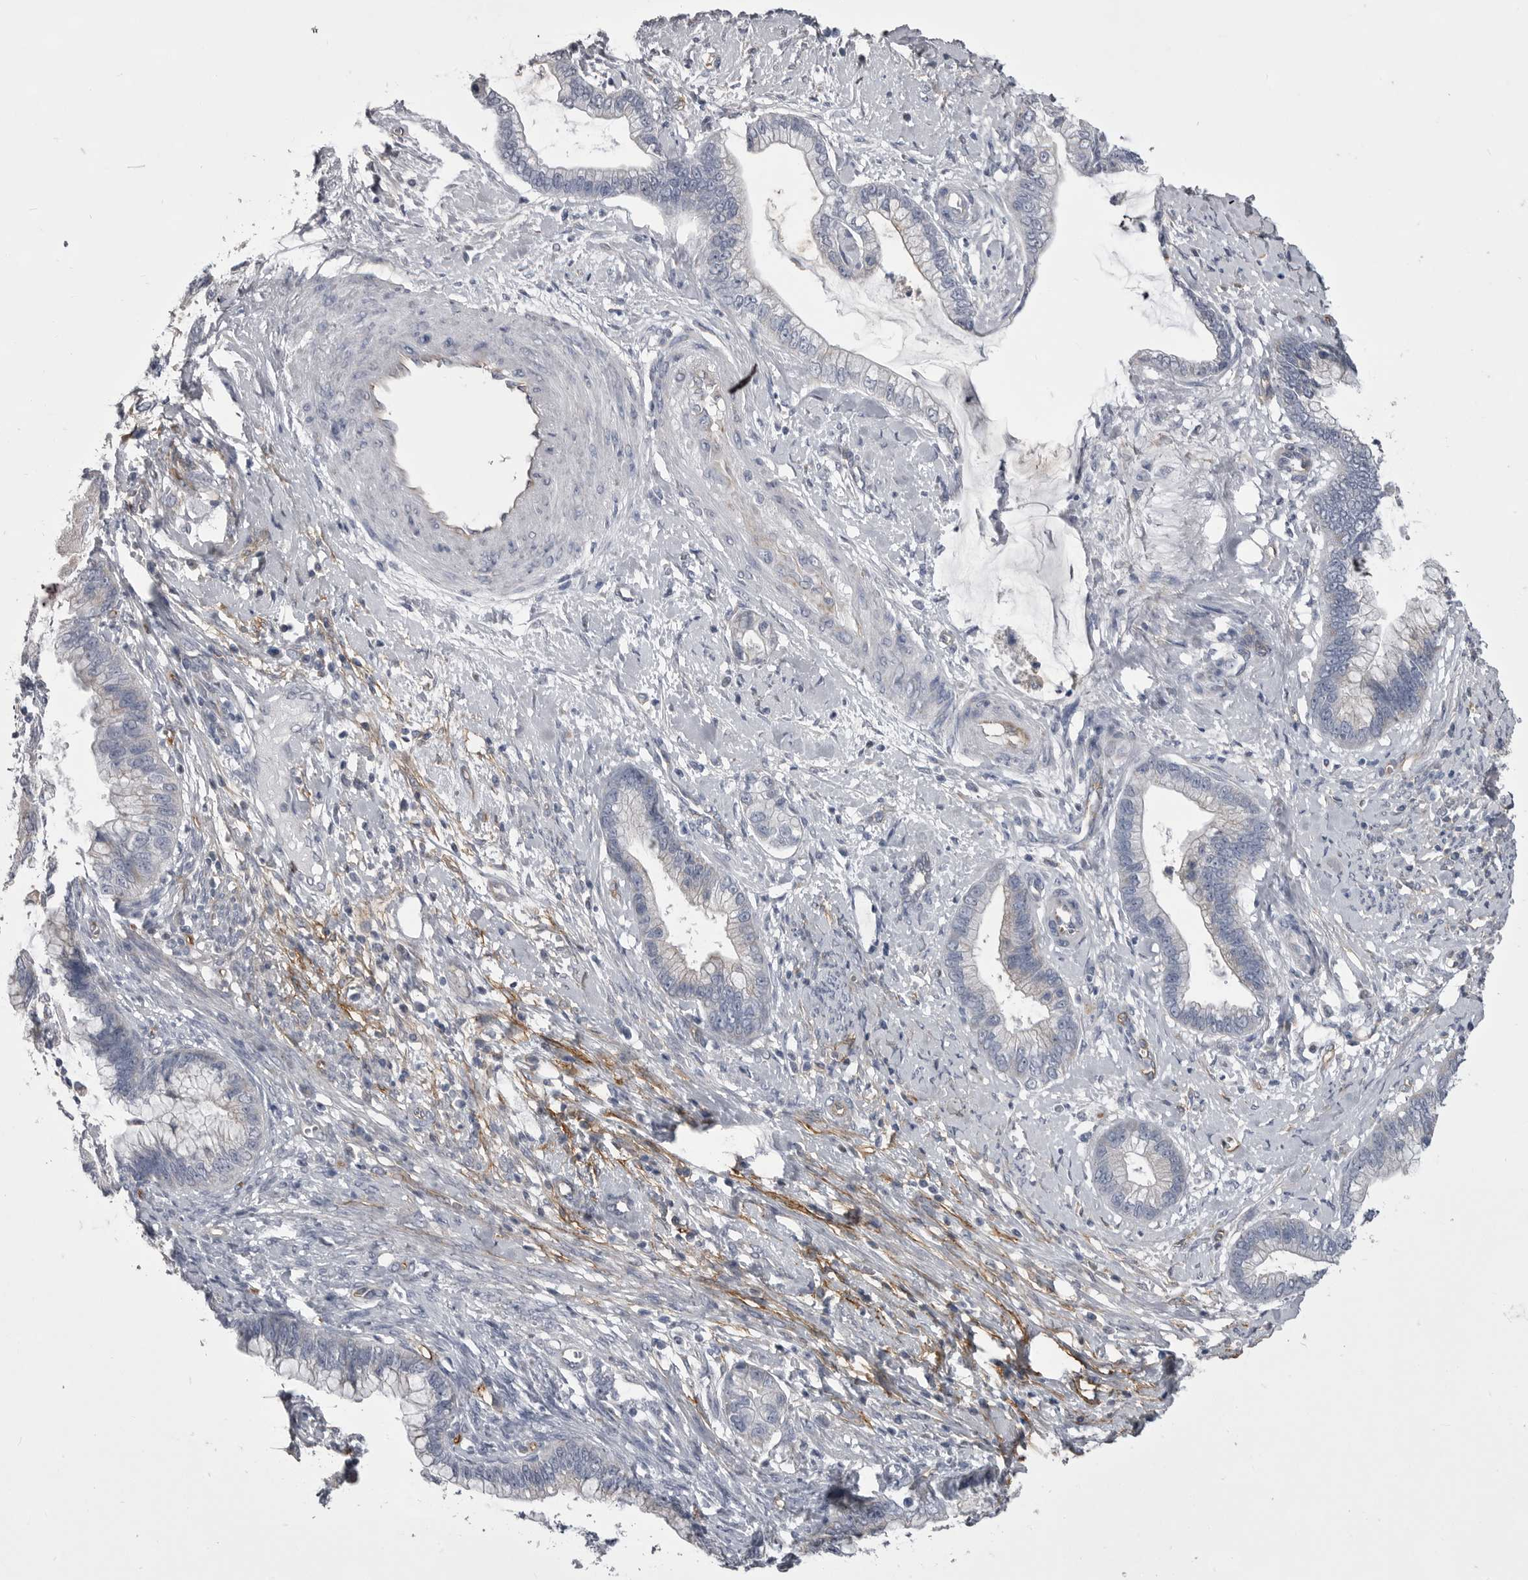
{"staining": {"intensity": "negative", "quantity": "none", "location": "none"}, "tissue": "cervical cancer", "cell_type": "Tumor cells", "image_type": "cancer", "snomed": [{"axis": "morphology", "description": "Adenocarcinoma, NOS"}, {"axis": "topography", "description": "Cervix"}], "caption": "The image demonstrates no significant expression in tumor cells of adenocarcinoma (cervical). (Brightfield microscopy of DAB IHC at high magnification).", "gene": "OPLAH", "patient": {"sex": "female", "age": 44}}